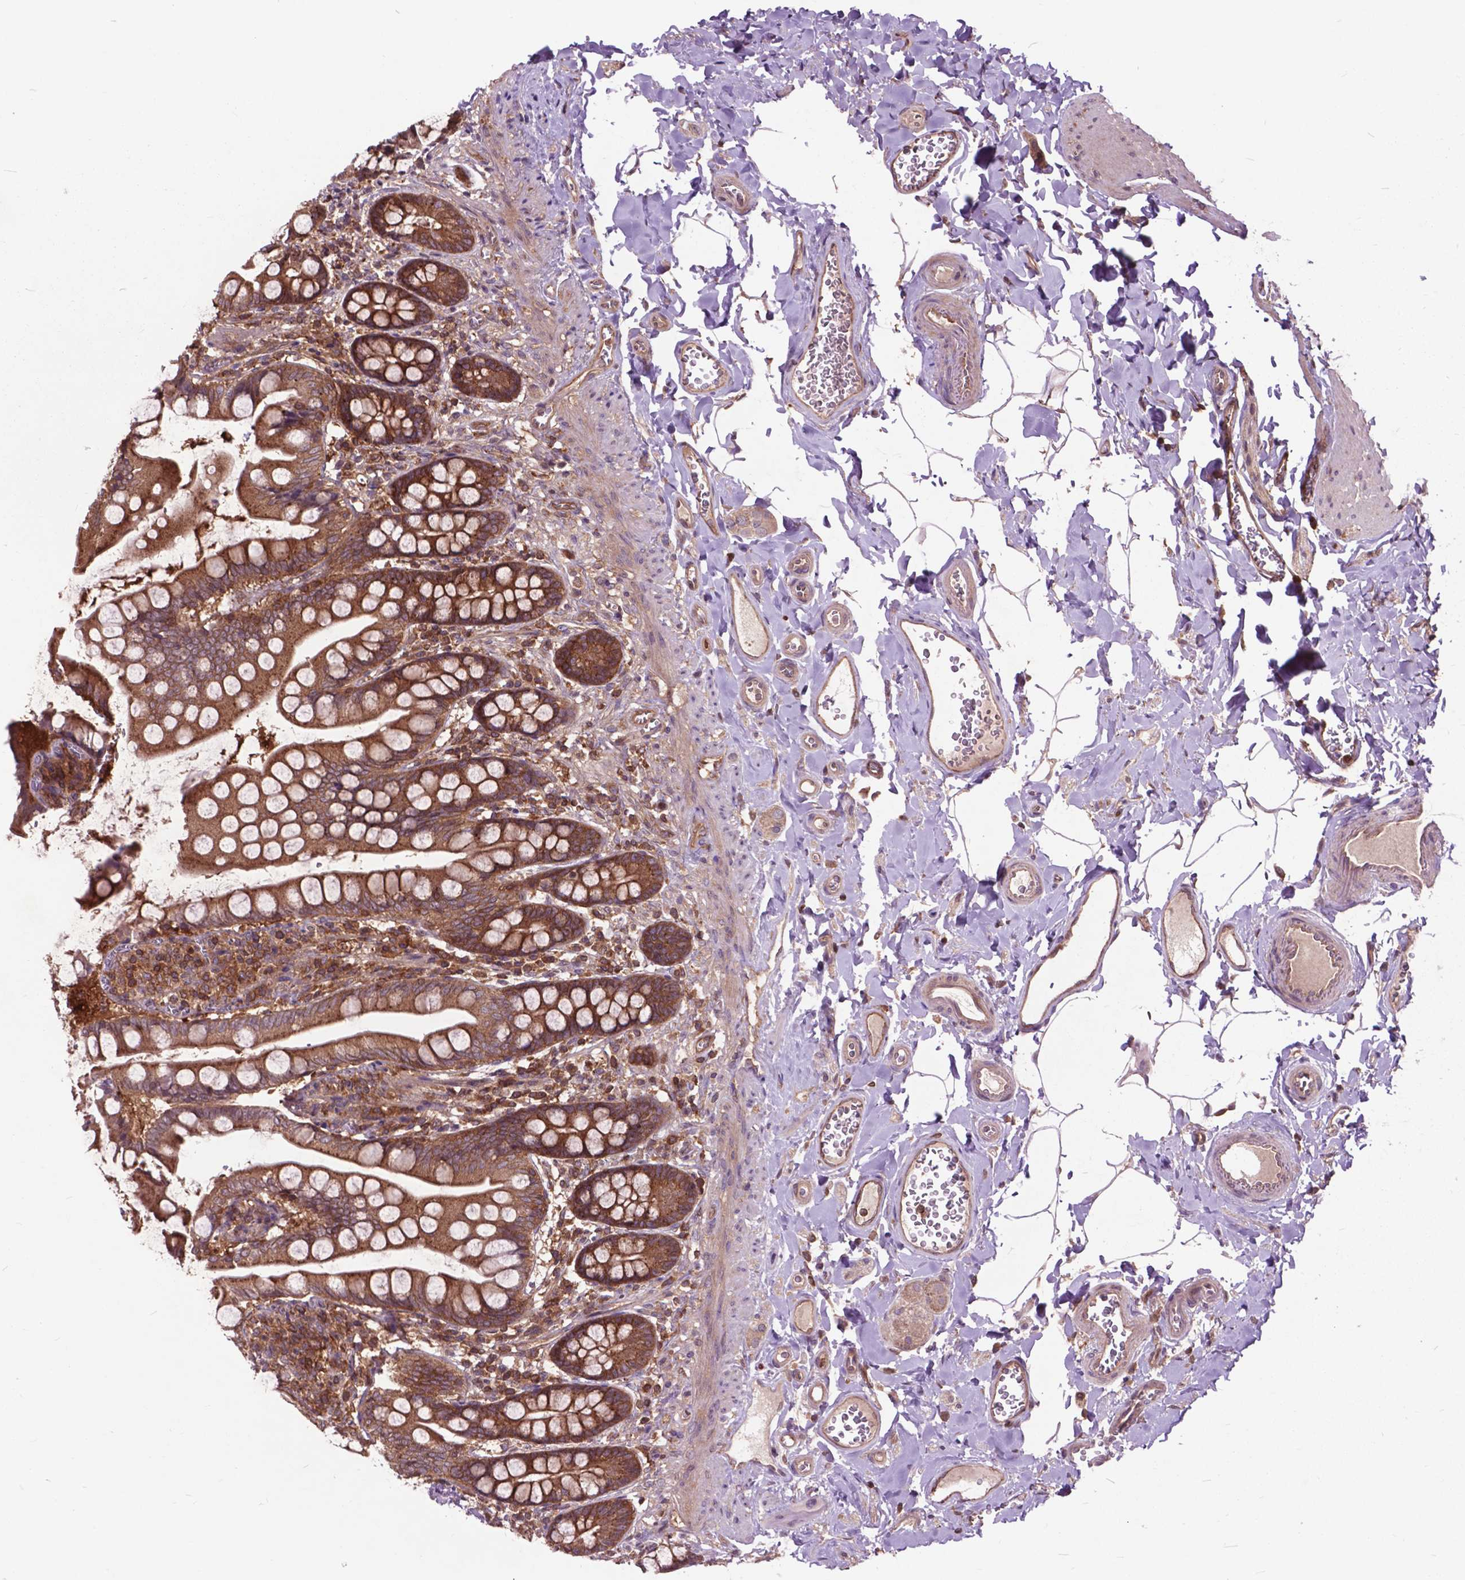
{"staining": {"intensity": "strong", "quantity": ">75%", "location": "cytoplasmic/membranous"}, "tissue": "small intestine", "cell_type": "Glandular cells", "image_type": "normal", "snomed": [{"axis": "morphology", "description": "Normal tissue, NOS"}, {"axis": "topography", "description": "Small intestine"}], "caption": "Immunohistochemical staining of unremarkable human small intestine shows >75% levels of strong cytoplasmic/membranous protein expression in about >75% of glandular cells.", "gene": "ARAF", "patient": {"sex": "female", "age": 56}}